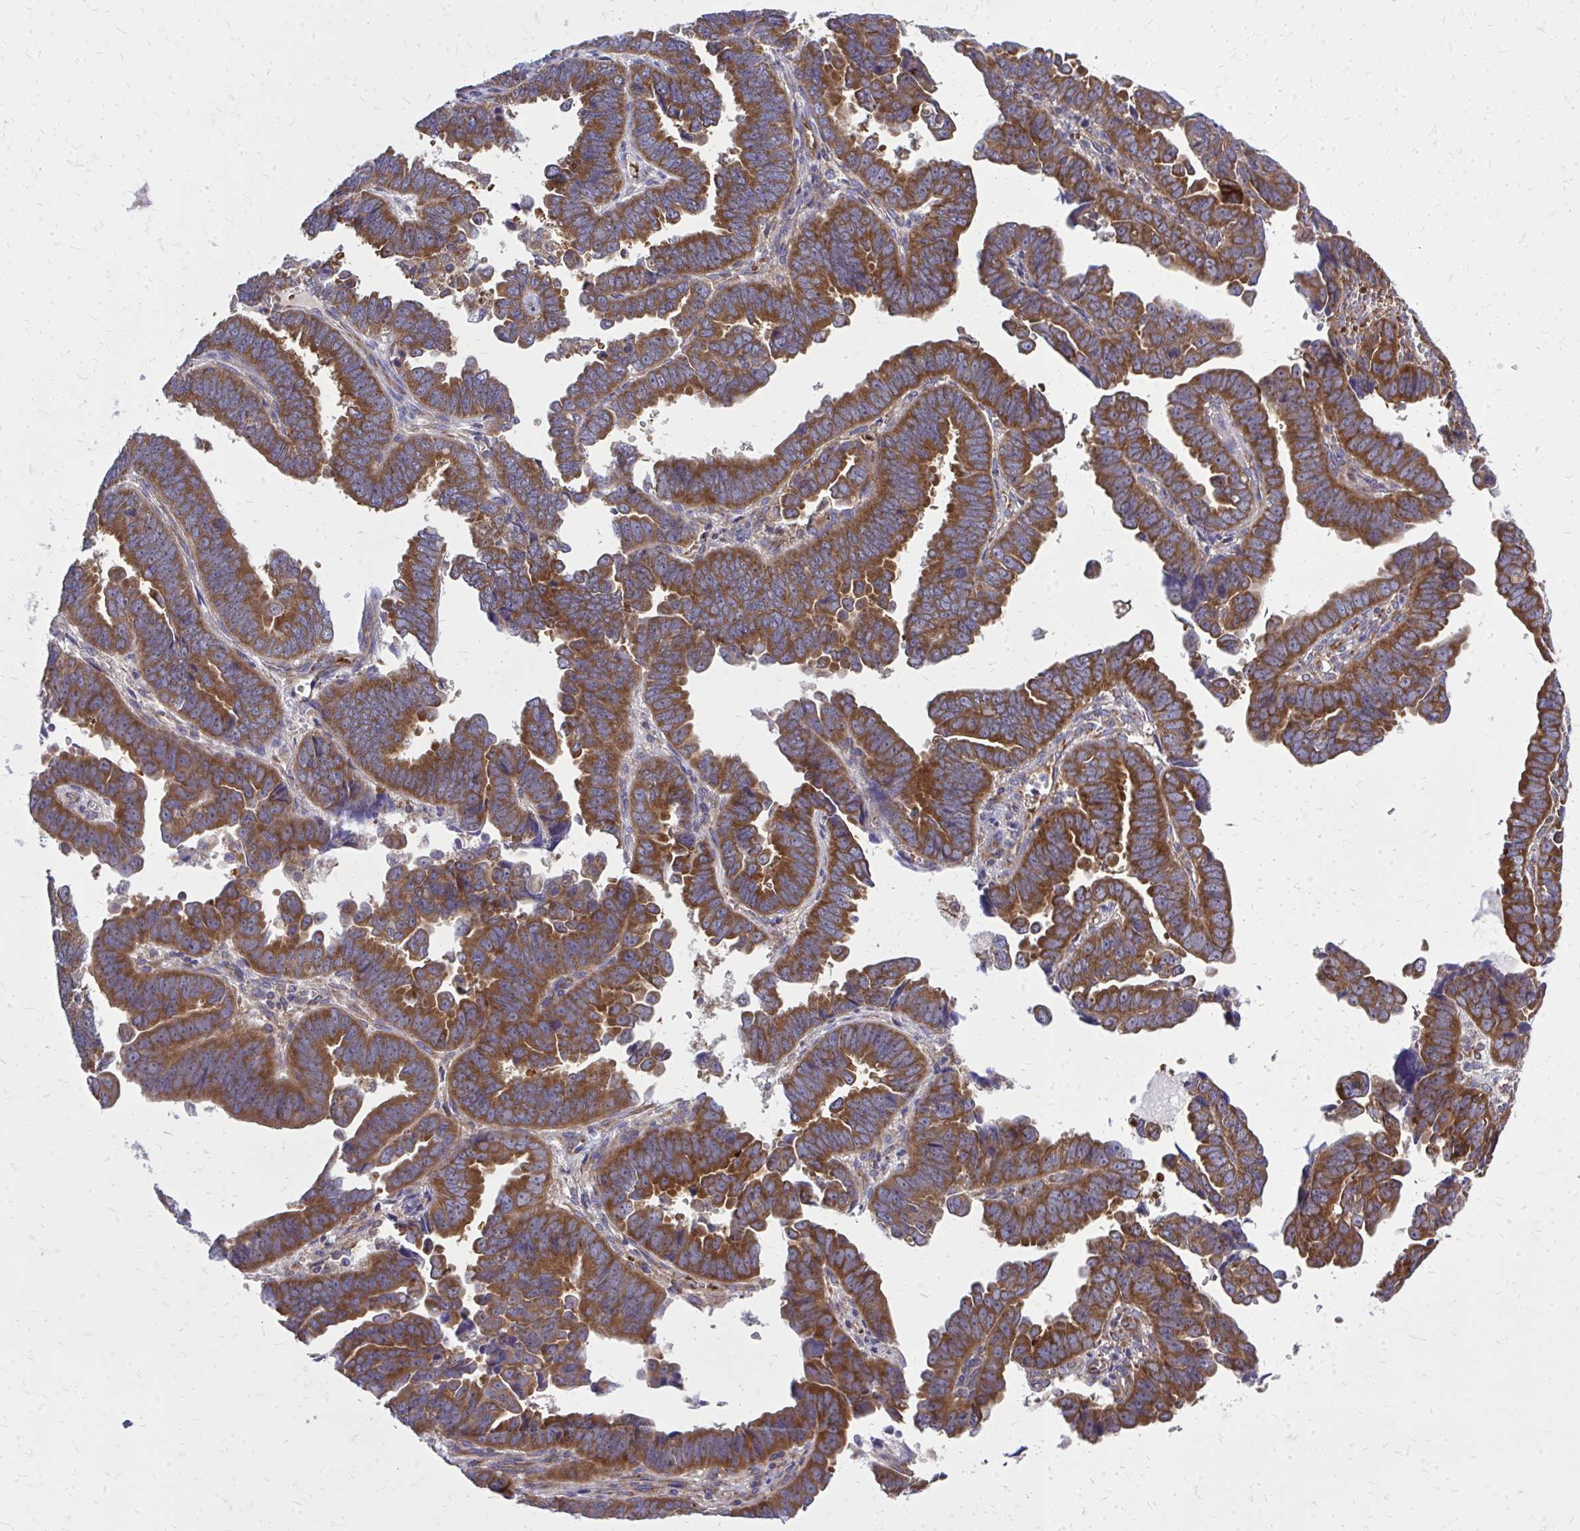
{"staining": {"intensity": "strong", "quantity": ">75%", "location": "cytoplasmic/membranous"}, "tissue": "endometrial cancer", "cell_type": "Tumor cells", "image_type": "cancer", "snomed": [{"axis": "morphology", "description": "Adenocarcinoma, NOS"}, {"axis": "topography", "description": "Endometrium"}], "caption": "High-power microscopy captured an IHC histopathology image of adenocarcinoma (endometrial), revealing strong cytoplasmic/membranous expression in about >75% of tumor cells. (IHC, brightfield microscopy, high magnification).", "gene": "PDK4", "patient": {"sex": "female", "age": 75}}